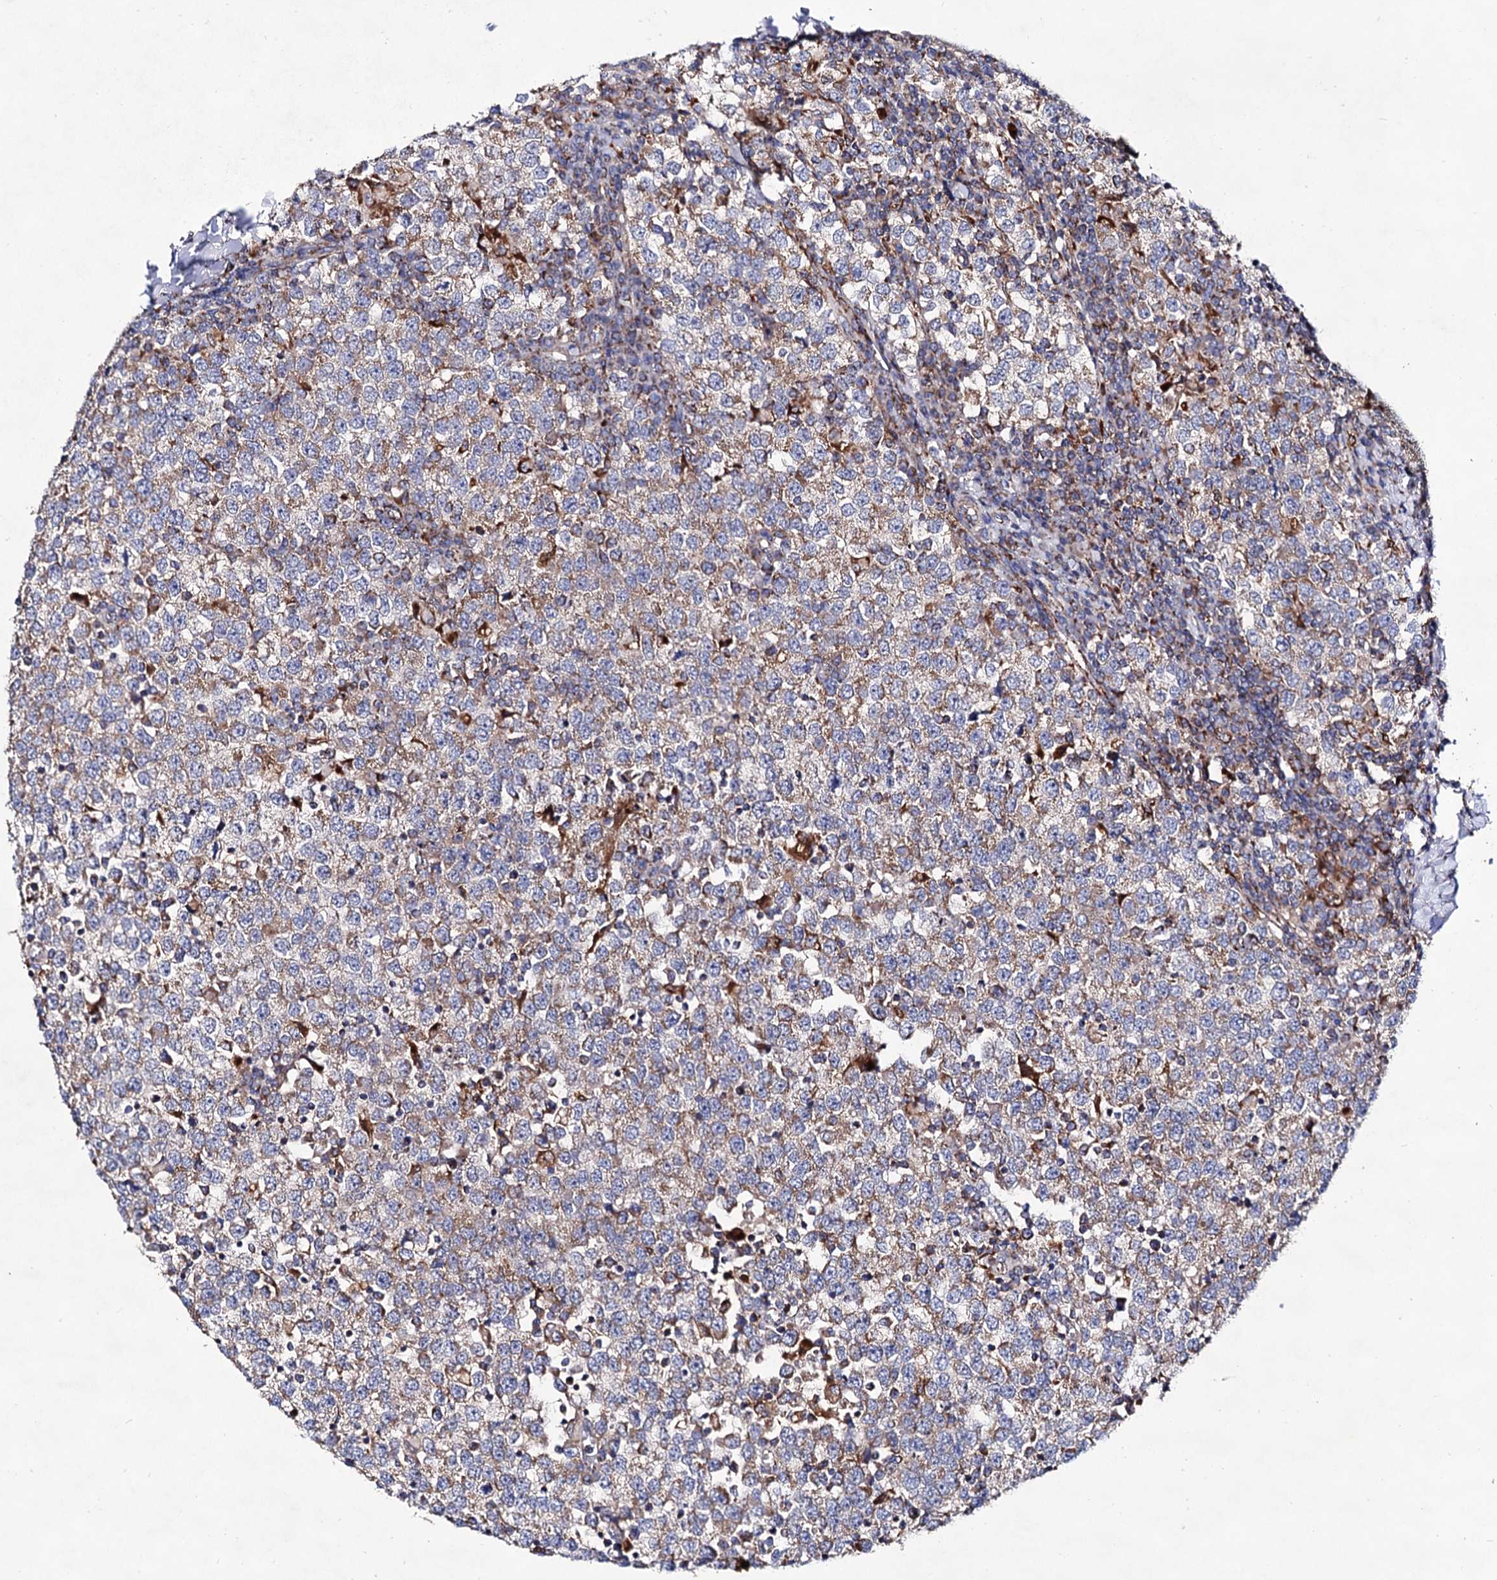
{"staining": {"intensity": "moderate", "quantity": "25%-75%", "location": "cytoplasmic/membranous"}, "tissue": "testis cancer", "cell_type": "Tumor cells", "image_type": "cancer", "snomed": [{"axis": "morphology", "description": "Seminoma, NOS"}, {"axis": "topography", "description": "Testis"}], "caption": "Immunohistochemistry (IHC) histopathology image of neoplastic tissue: seminoma (testis) stained using IHC displays medium levels of moderate protein expression localized specifically in the cytoplasmic/membranous of tumor cells, appearing as a cytoplasmic/membranous brown color.", "gene": "ACAD9", "patient": {"sex": "male", "age": 65}}